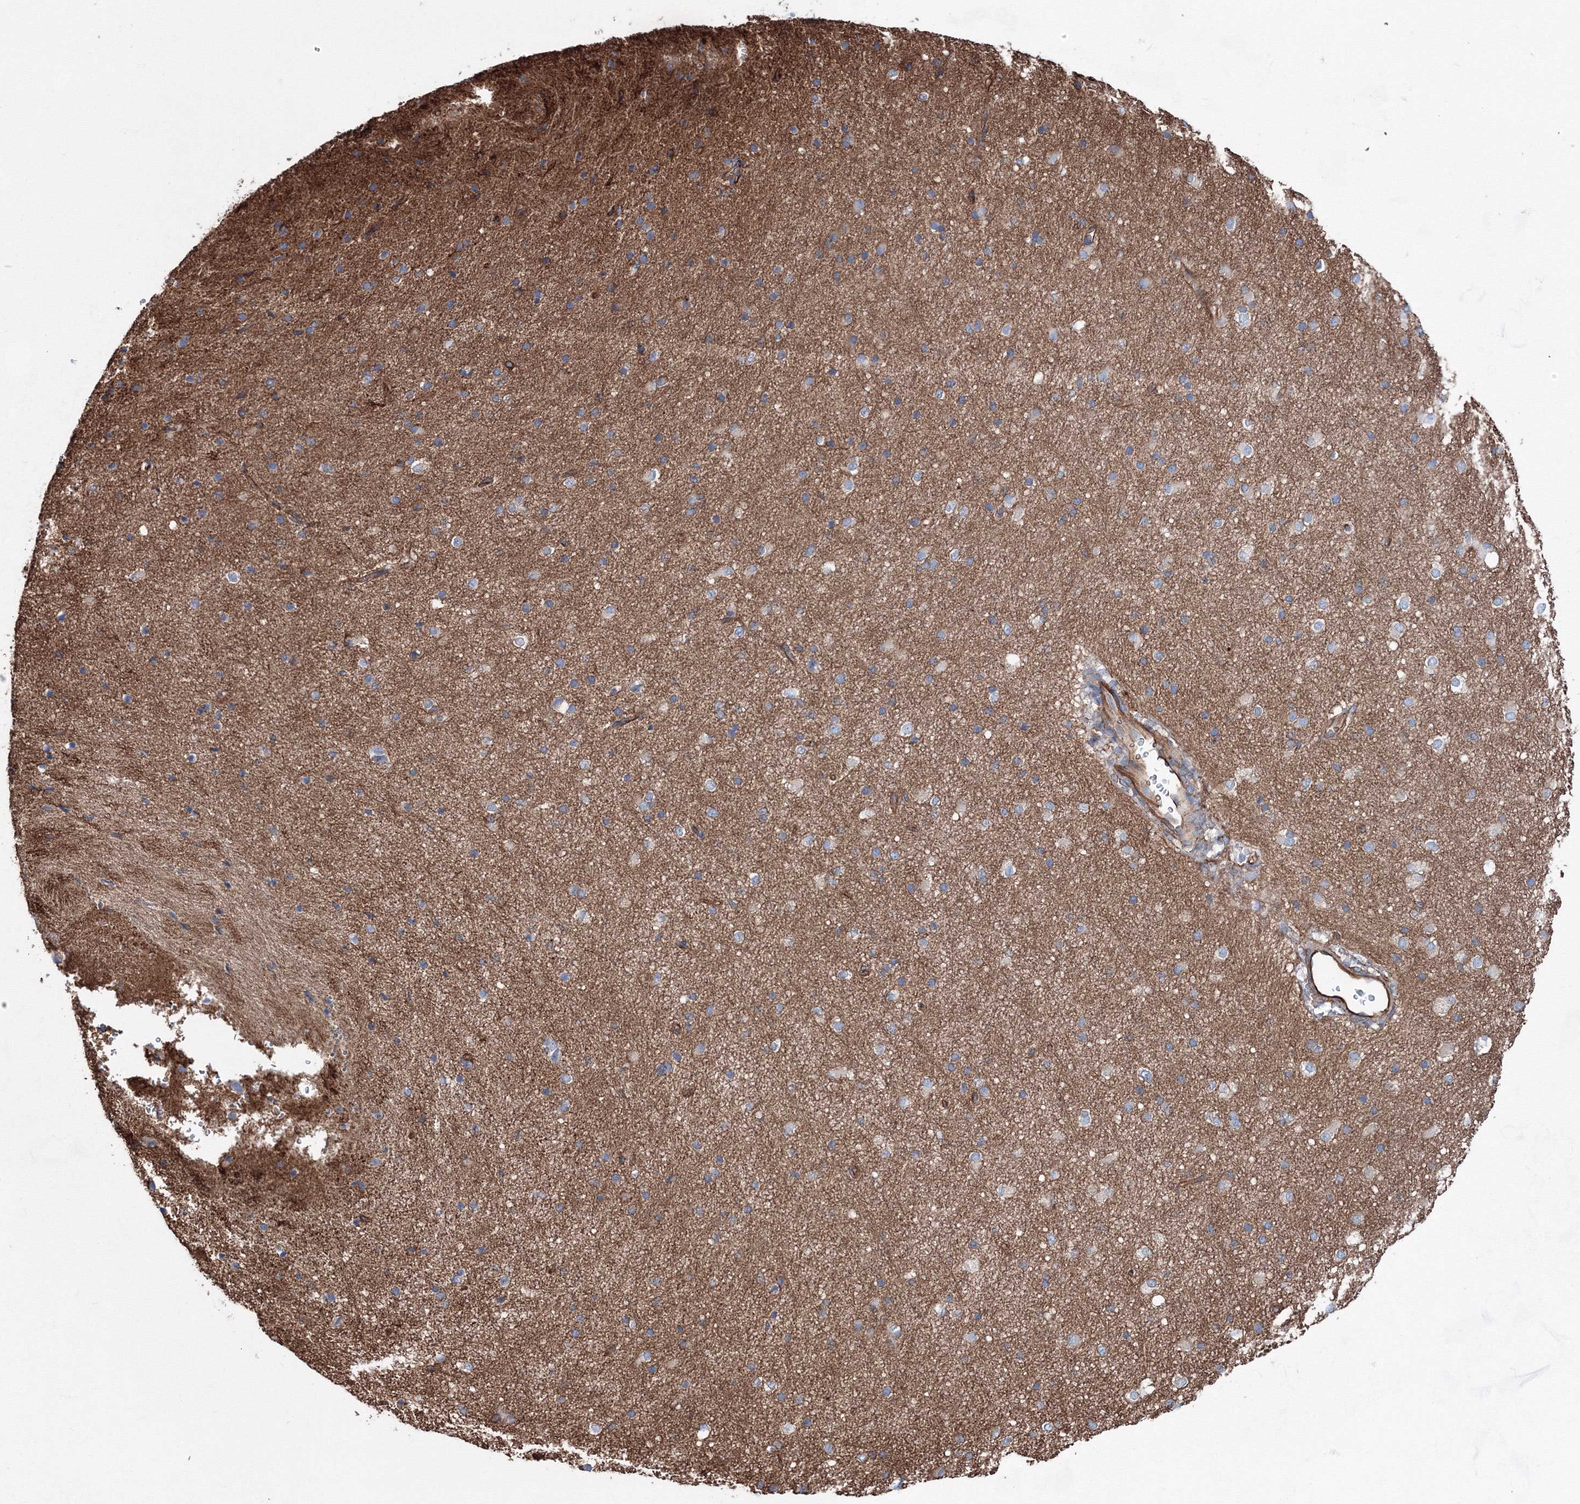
{"staining": {"intensity": "moderate", "quantity": ">75%", "location": "cytoplasmic/membranous"}, "tissue": "cerebral cortex", "cell_type": "Endothelial cells", "image_type": "normal", "snomed": [{"axis": "morphology", "description": "Normal tissue, NOS"}, {"axis": "morphology", "description": "Developmental malformation"}, {"axis": "topography", "description": "Cerebral cortex"}], "caption": "A high-resolution histopathology image shows immunohistochemistry staining of normal cerebral cortex, which reveals moderate cytoplasmic/membranous expression in approximately >75% of endothelial cells.", "gene": "ANKRD37", "patient": {"sex": "female", "age": 30}}